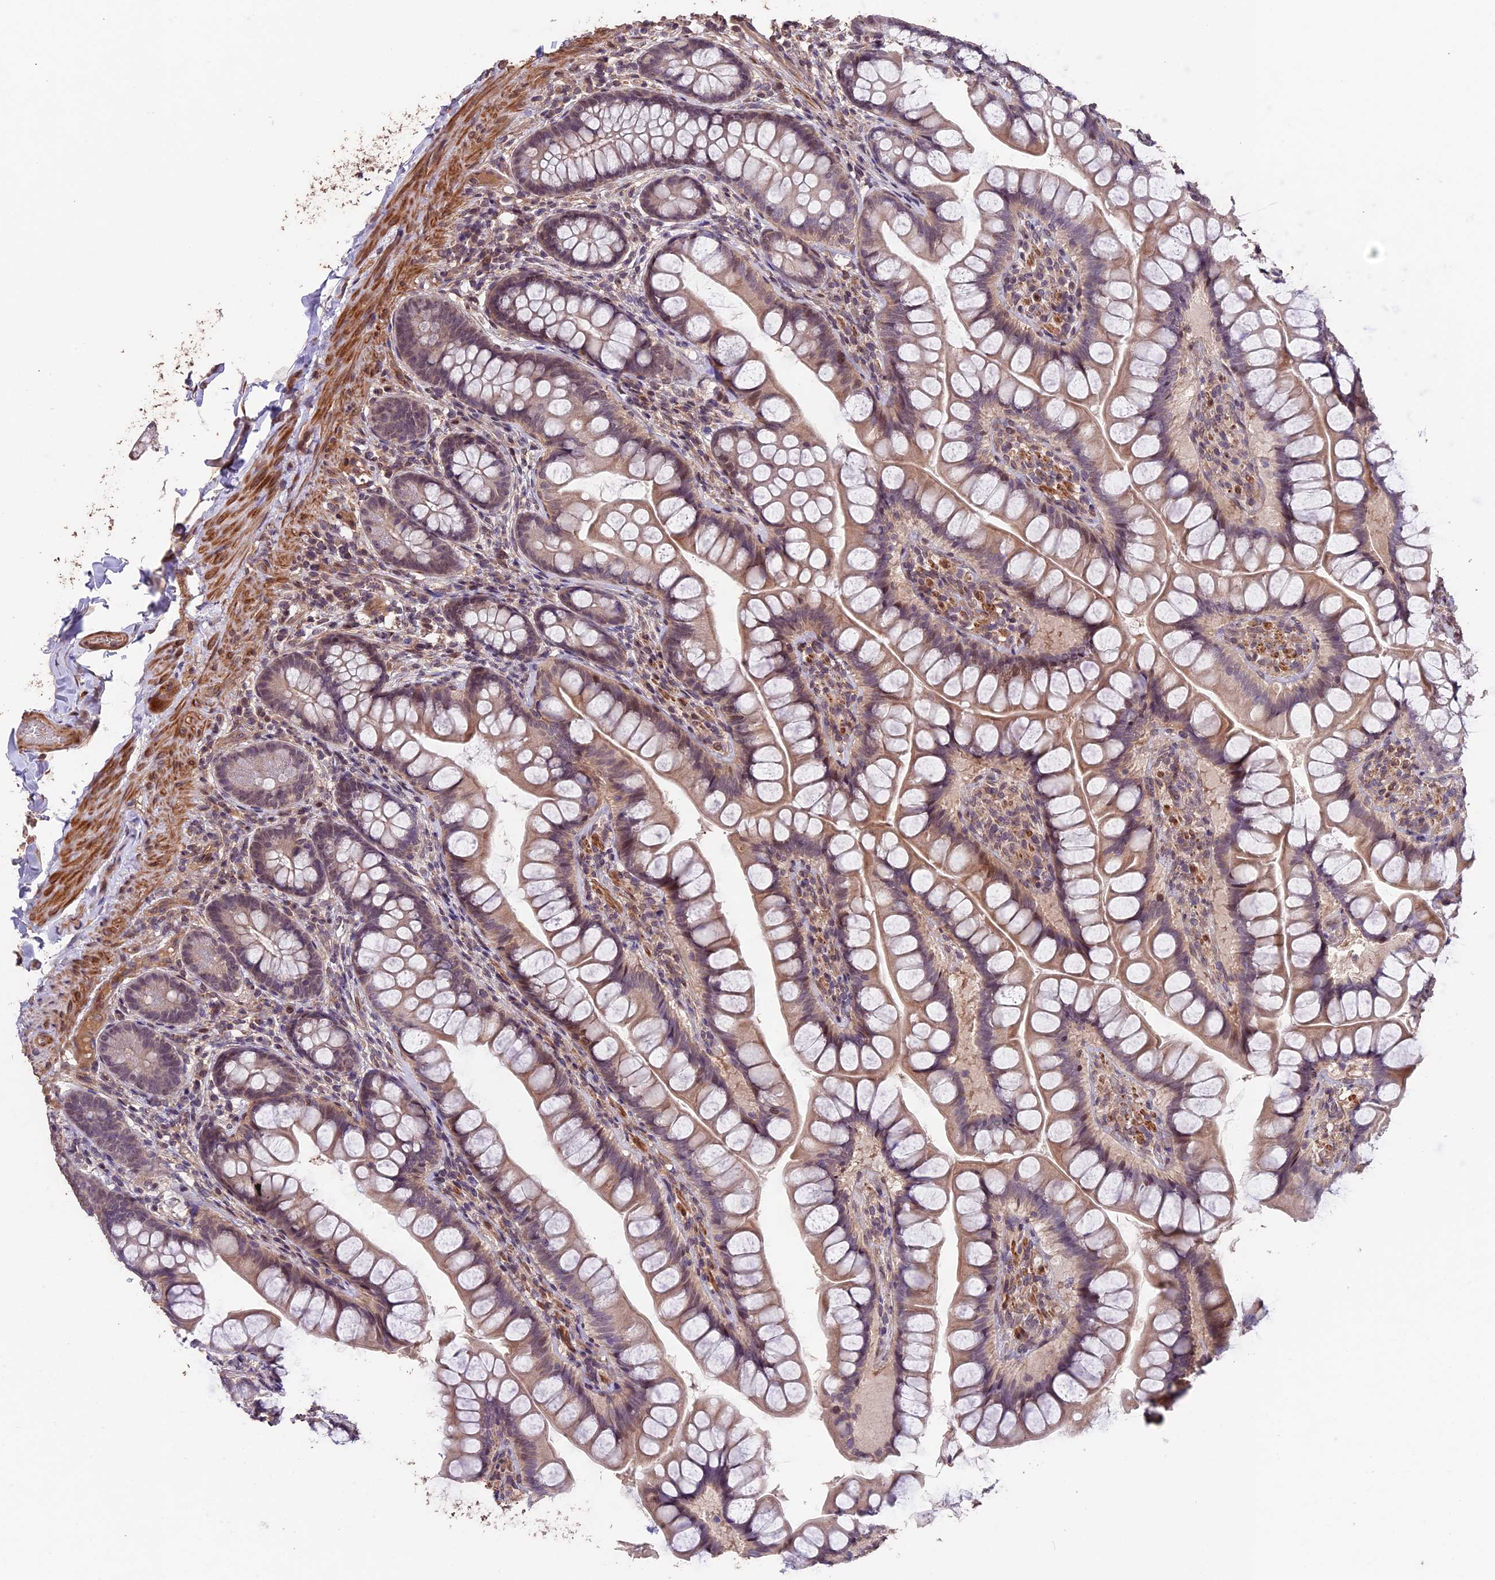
{"staining": {"intensity": "weak", "quantity": "25%-75%", "location": "cytoplasmic/membranous"}, "tissue": "small intestine", "cell_type": "Glandular cells", "image_type": "normal", "snomed": [{"axis": "morphology", "description": "Normal tissue, NOS"}, {"axis": "topography", "description": "Small intestine"}], "caption": "Weak cytoplasmic/membranous staining is identified in about 25%-75% of glandular cells in benign small intestine.", "gene": "GNB5", "patient": {"sex": "male", "age": 70}}